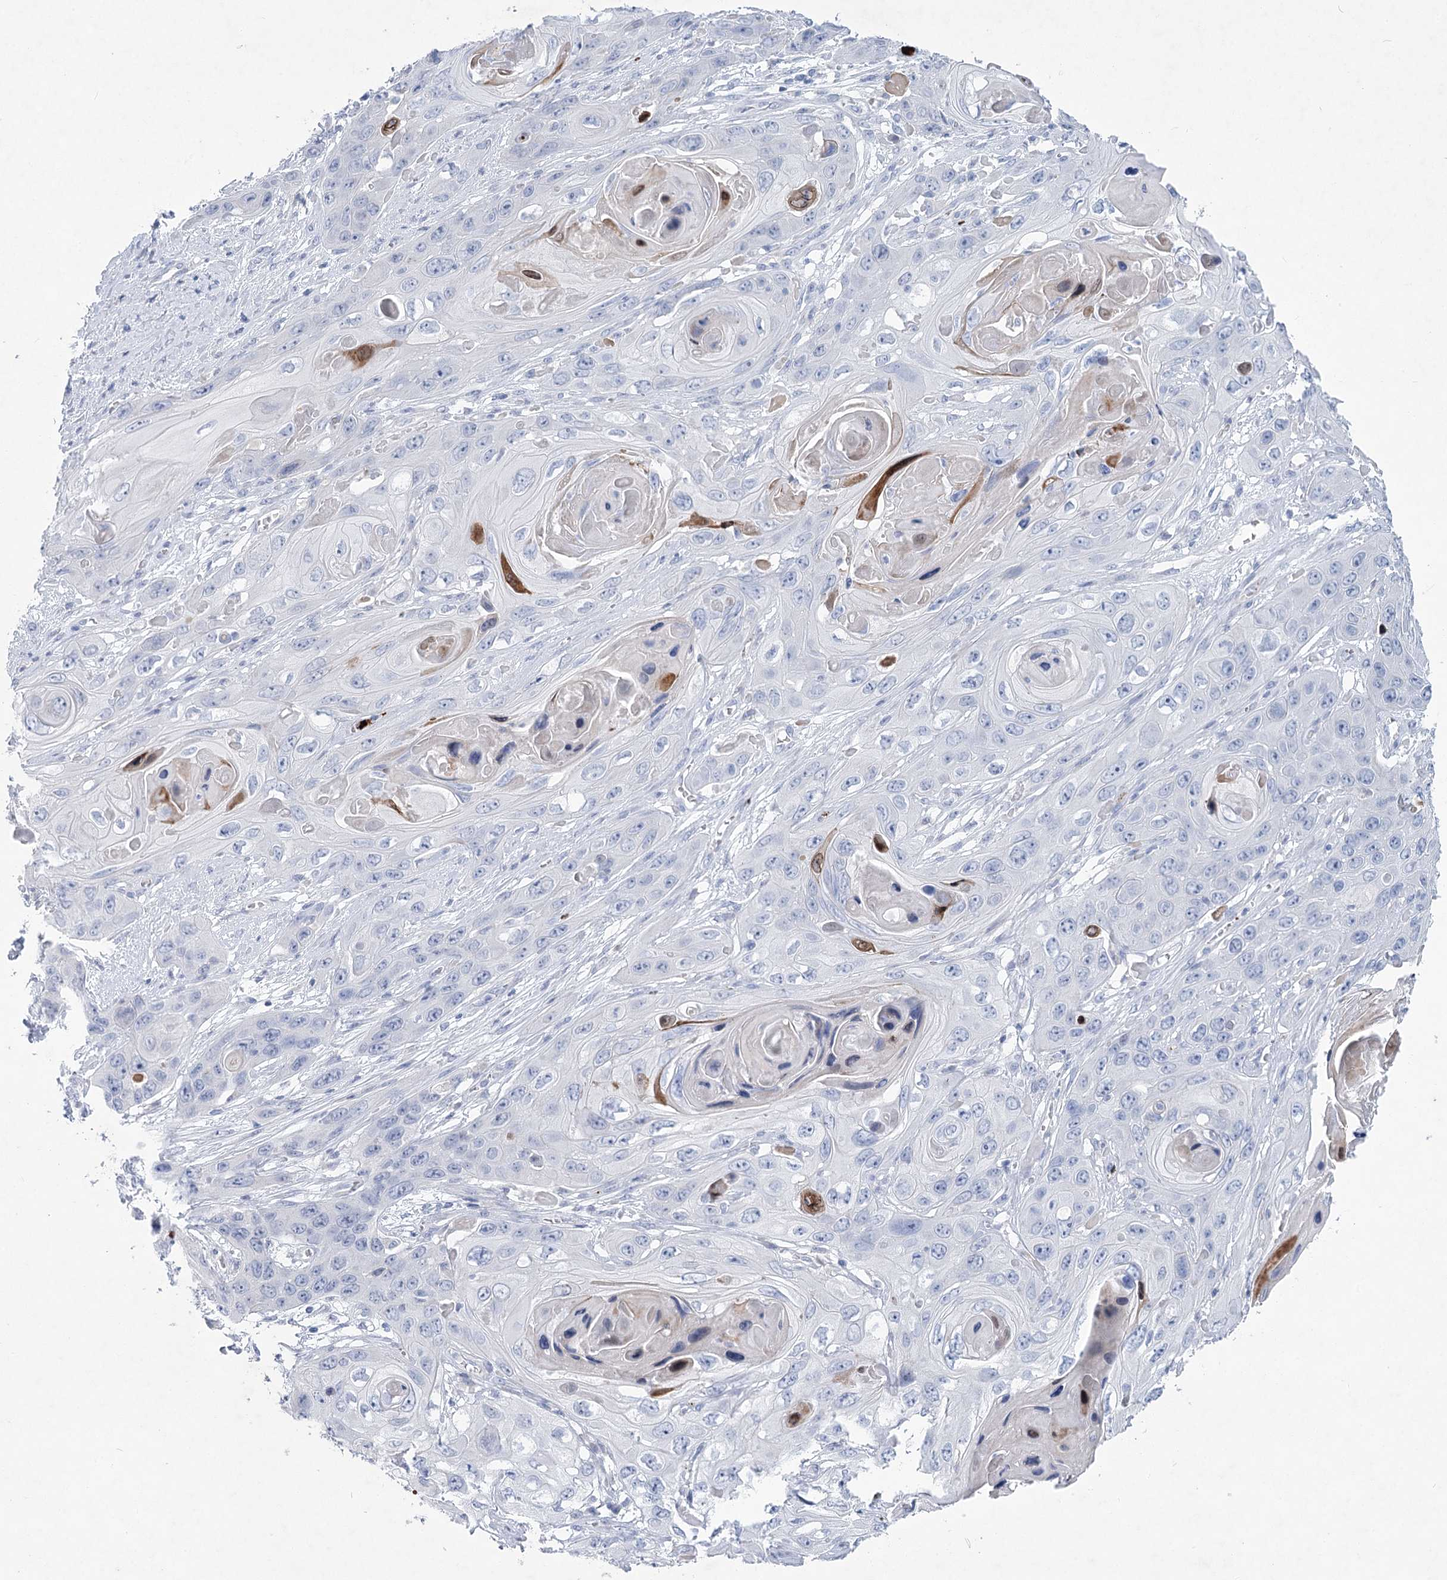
{"staining": {"intensity": "moderate", "quantity": "<25%", "location": "cytoplasmic/membranous,nuclear"}, "tissue": "skin cancer", "cell_type": "Tumor cells", "image_type": "cancer", "snomed": [{"axis": "morphology", "description": "Squamous cell carcinoma, NOS"}, {"axis": "topography", "description": "Skin"}], "caption": "Approximately <25% of tumor cells in squamous cell carcinoma (skin) show moderate cytoplasmic/membranous and nuclear protein staining as visualized by brown immunohistochemical staining.", "gene": "WDR74", "patient": {"sex": "male", "age": 55}}